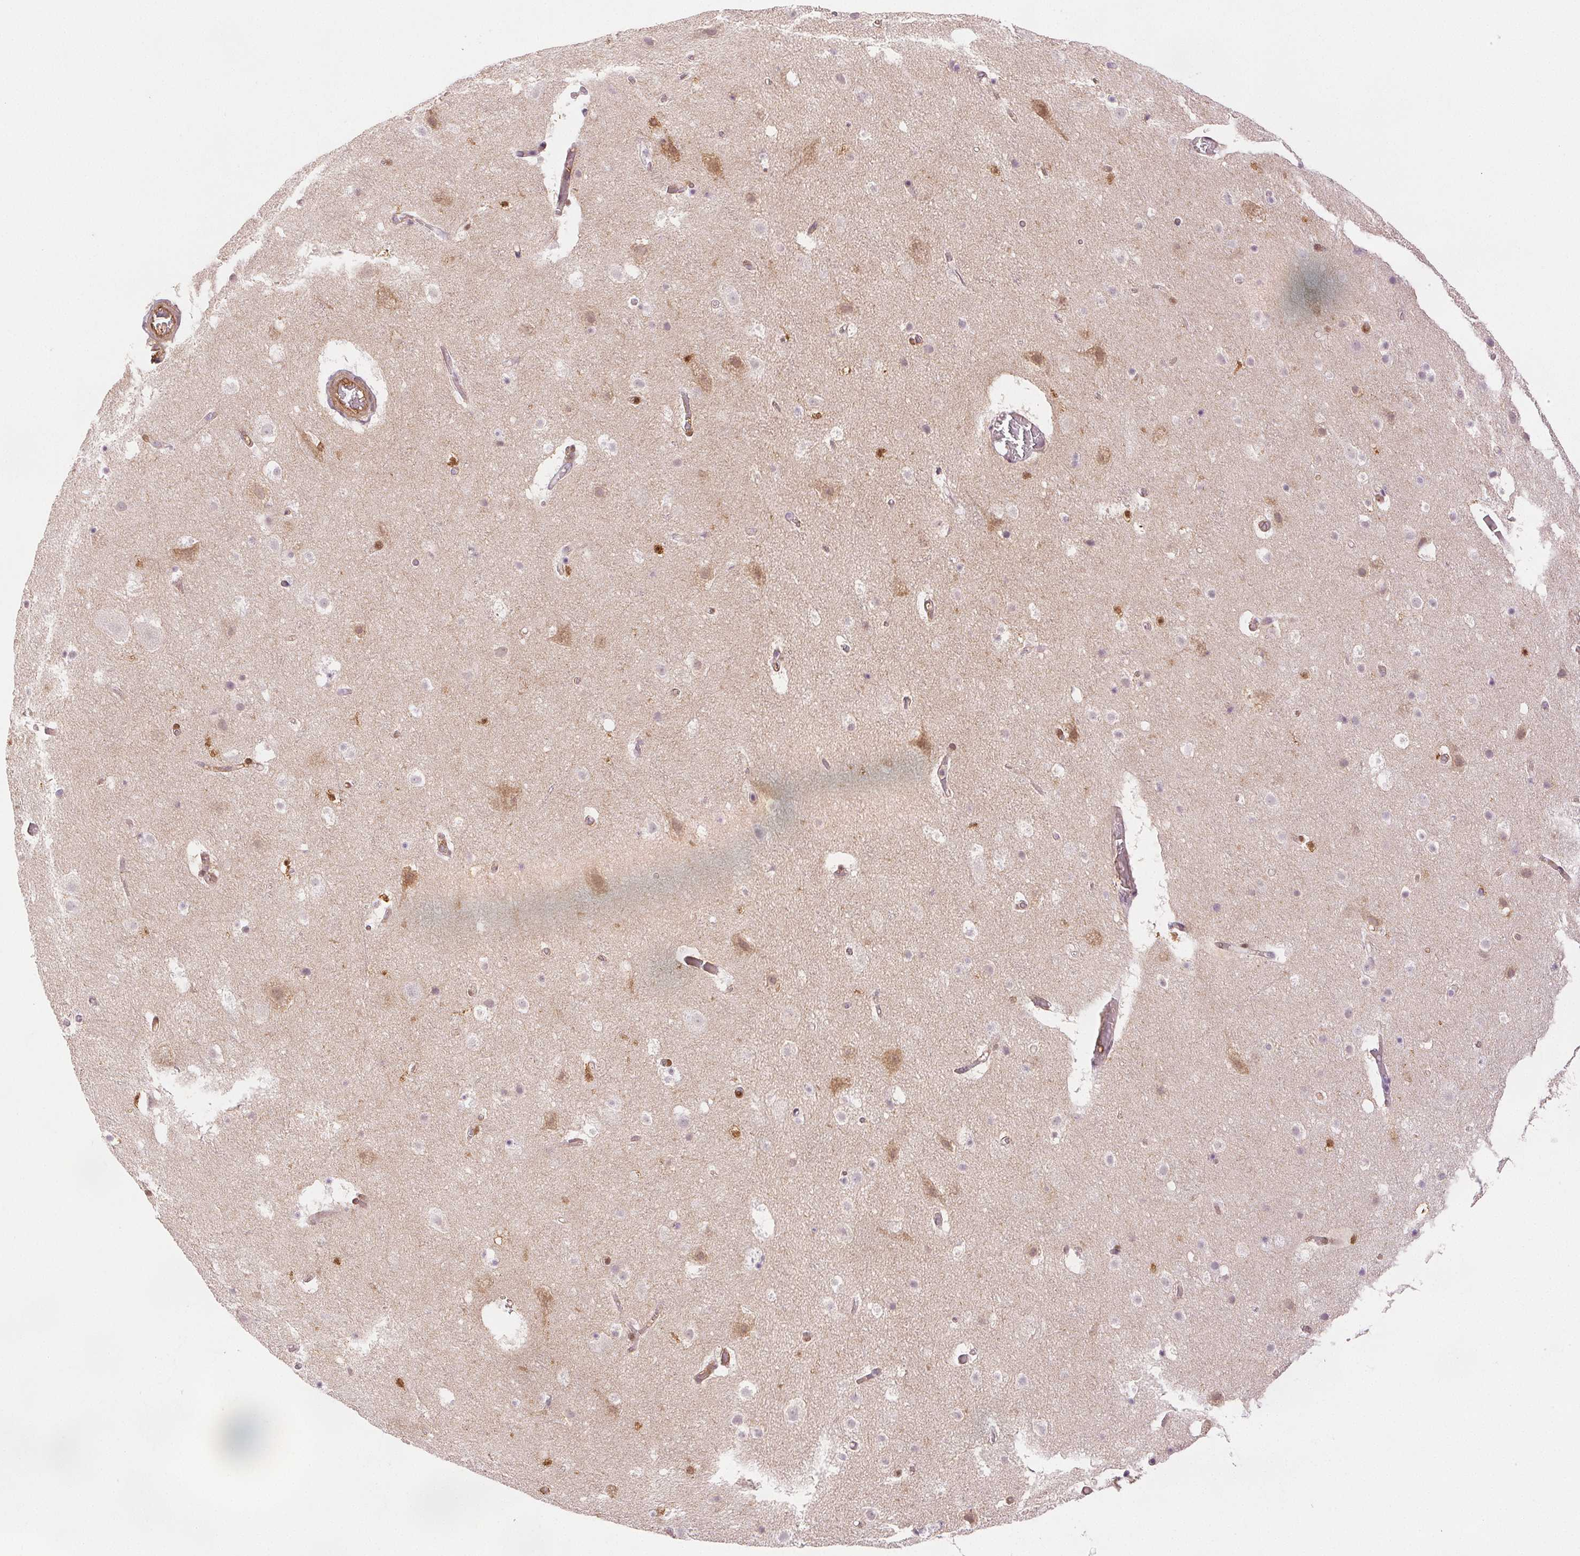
{"staining": {"intensity": "negative", "quantity": "none", "location": "none"}, "tissue": "cerebral cortex", "cell_type": "Endothelial cells", "image_type": "normal", "snomed": [{"axis": "morphology", "description": "Normal tissue, NOS"}, {"axis": "topography", "description": "Cerebral cortex"}], "caption": "DAB immunohistochemical staining of benign cerebral cortex reveals no significant expression in endothelial cells. (Stains: DAB IHC with hematoxylin counter stain, Microscopy: brightfield microscopy at high magnification).", "gene": "DIAPH2", "patient": {"sex": "female", "age": 42}}